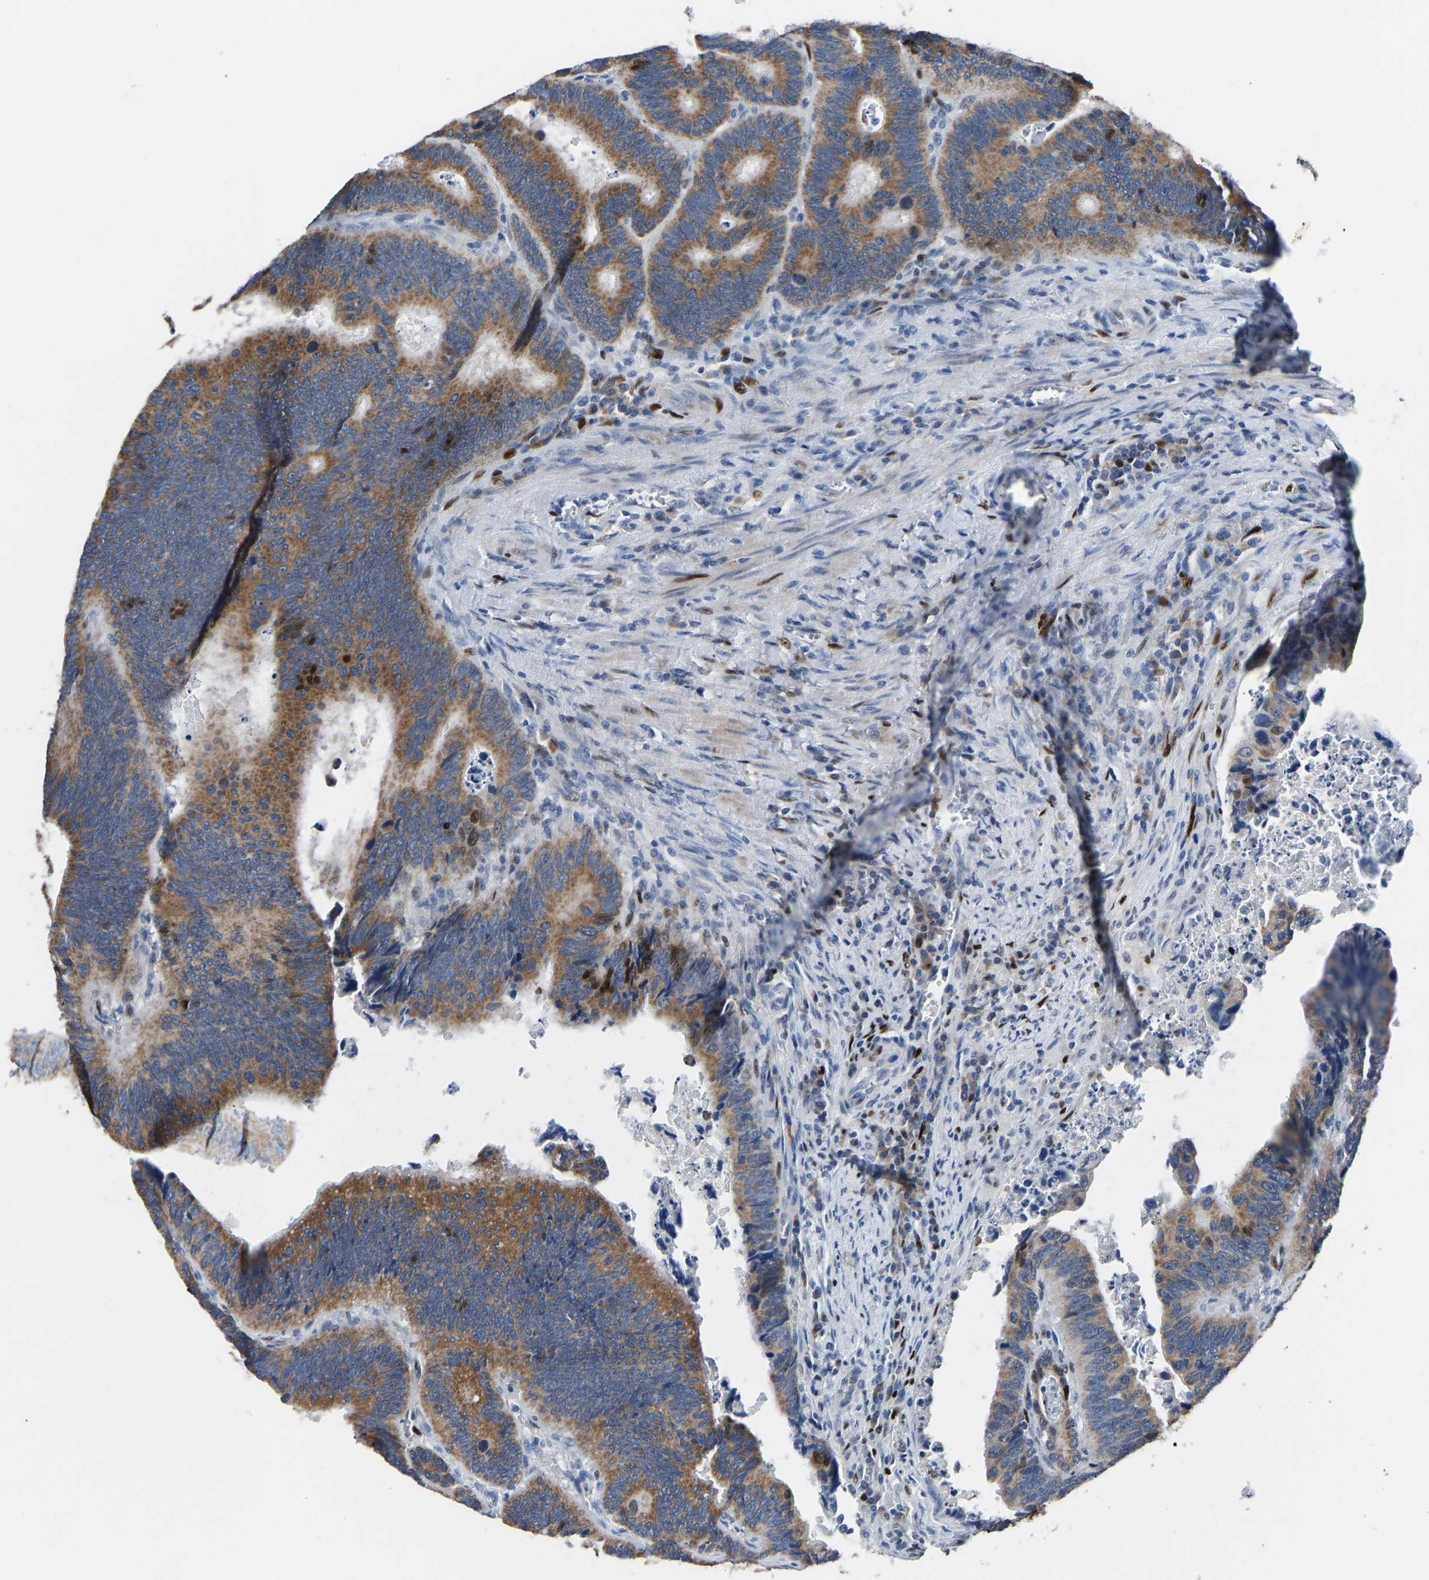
{"staining": {"intensity": "moderate", "quantity": ">75%", "location": "cytoplasmic/membranous"}, "tissue": "colorectal cancer", "cell_type": "Tumor cells", "image_type": "cancer", "snomed": [{"axis": "morphology", "description": "Inflammation, NOS"}, {"axis": "morphology", "description": "Adenocarcinoma, NOS"}, {"axis": "topography", "description": "Colon"}], "caption": "Immunohistochemical staining of colorectal adenocarcinoma shows moderate cytoplasmic/membranous protein expression in about >75% of tumor cells. (Stains: DAB in brown, nuclei in blue, Microscopy: brightfield microscopy at high magnification).", "gene": "EGR1", "patient": {"sex": "male", "age": 72}}